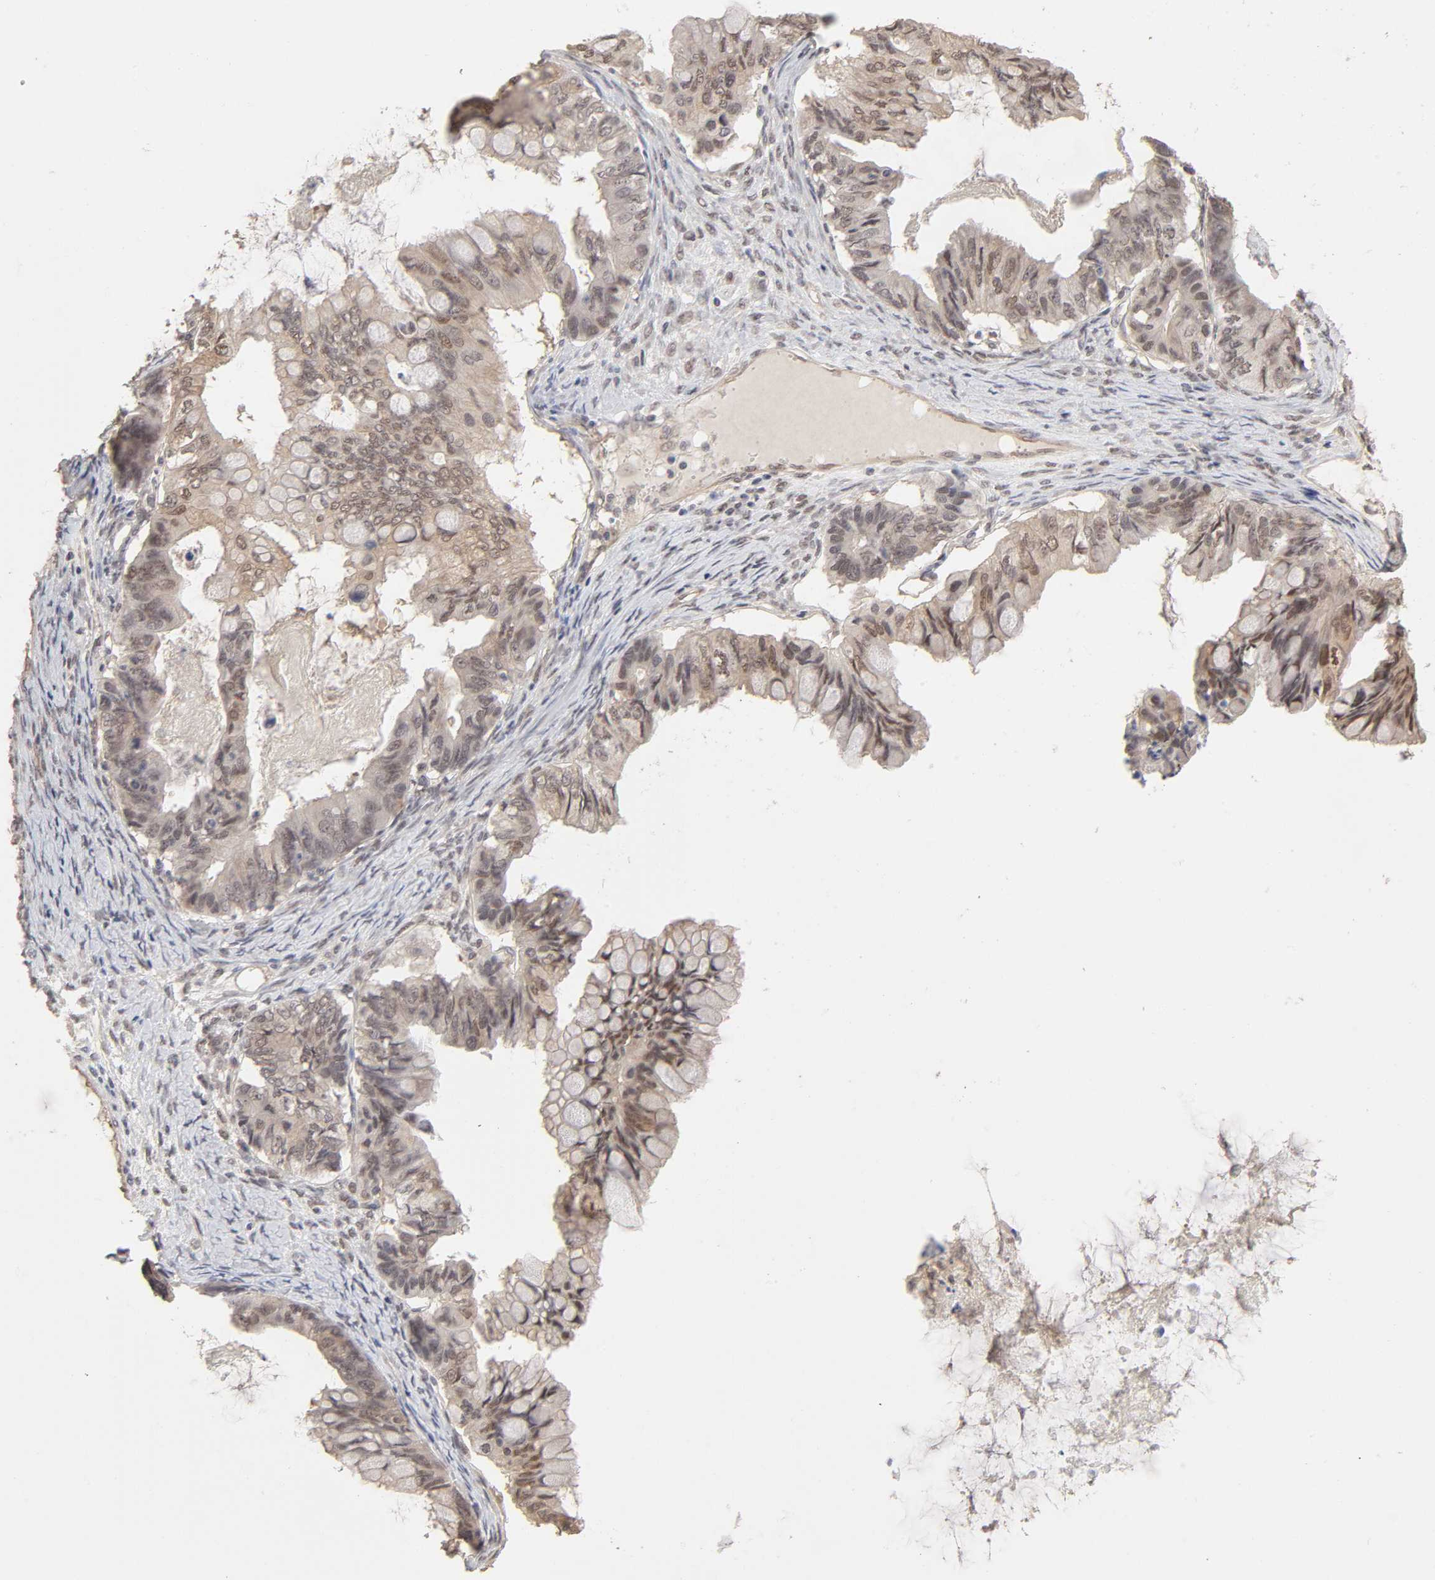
{"staining": {"intensity": "weak", "quantity": "25%-75%", "location": "cytoplasmic/membranous"}, "tissue": "ovarian cancer", "cell_type": "Tumor cells", "image_type": "cancer", "snomed": [{"axis": "morphology", "description": "Cystadenocarcinoma, mucinous, NOS"}, {"axis": "topography", "description": "Ovary"}], "caption": "Protein analysis of ovarian cancer tissue exhibits weak cytoplasmic/membranous expression in approximately 25%-75% of tumor cells.", "gene": "MAPK1", "patient": {"sex": "female", "age": 80}}